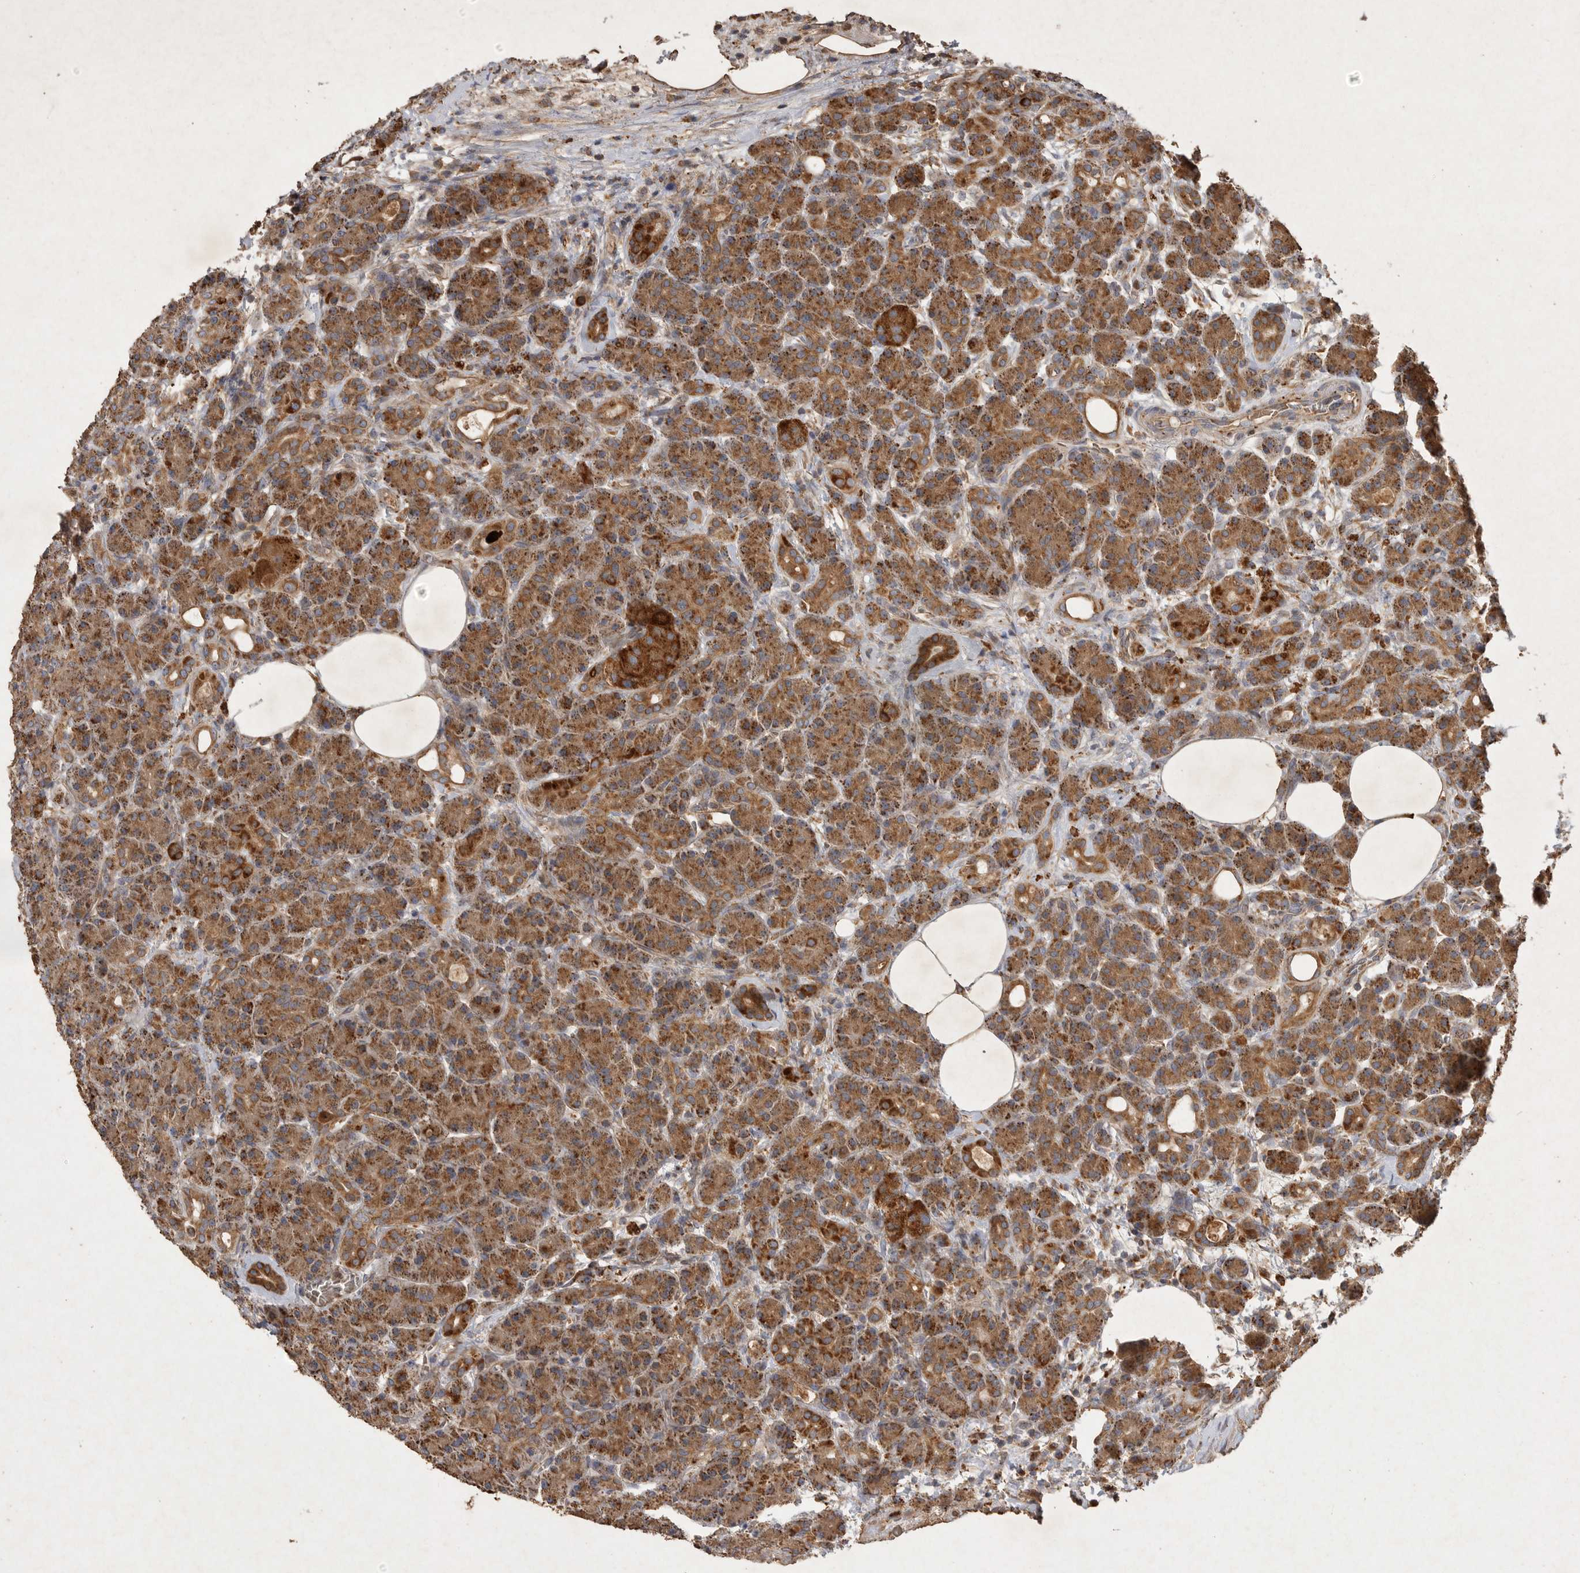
{"staining": {"intensity": "moderate", "quantity": ">75%", "location": "cytoplasmic/membranous"}, "tissue": "pancreas", "cell_type": "Exocrine glandular cells", "image_type": "normal", "snomed": [{"axis": "morphology", "description": "Normal tissue, NOS"}, {"axis": "topography", "description": "Pancreas"}], "caption": "Protein staining shows moderate cytoplasmic/membranous staining in approximately >75% of exocrine glandular cells in normal pancreas.", "gene": "MRPL41", "patient": {"sex": "male", "age": 63}}